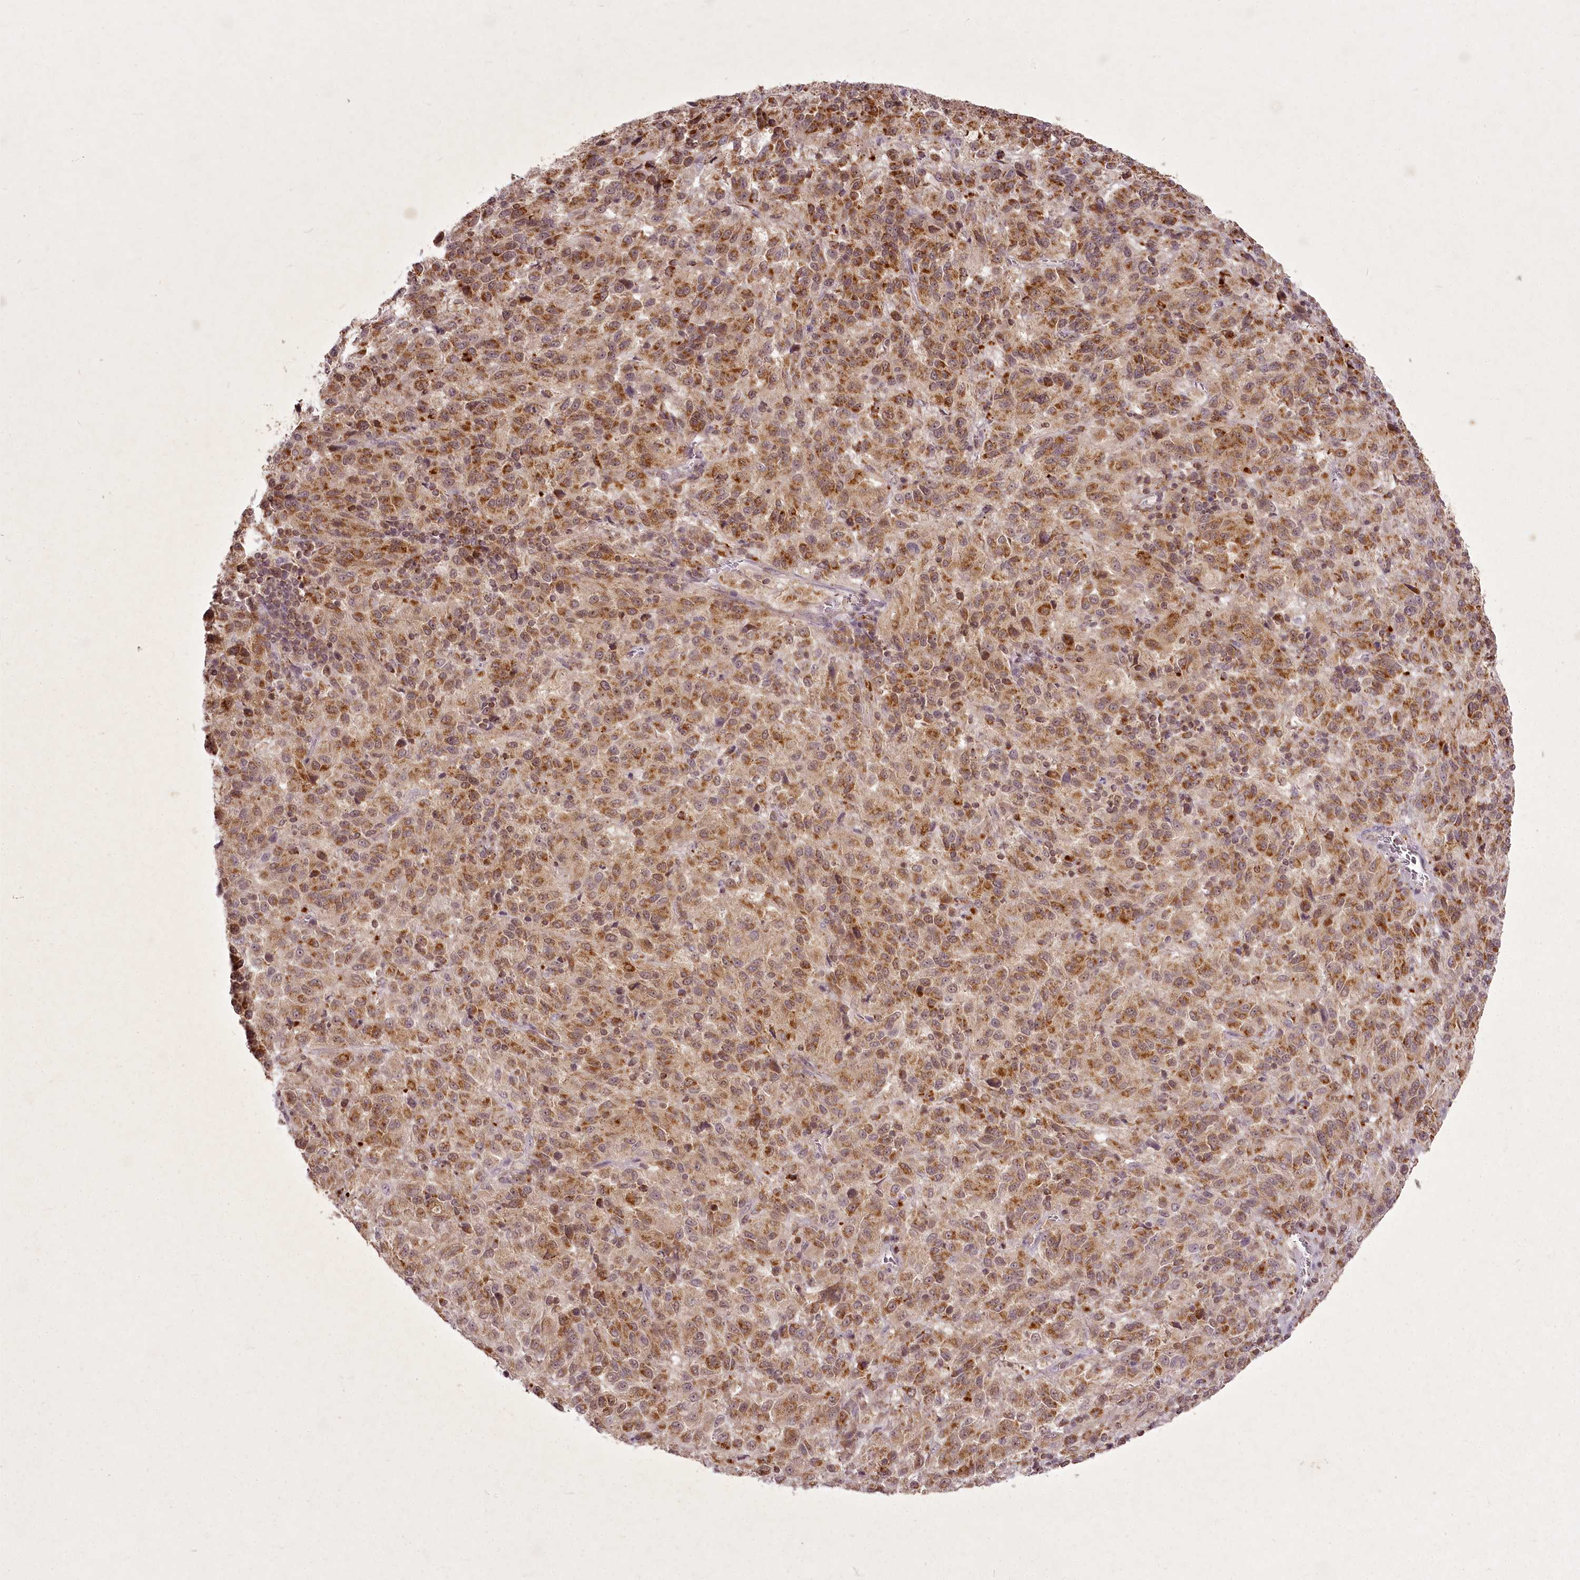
{"staining": {"intensity": "moderate", "quantity": ">75%", "location": "cytoplasmic/membranous"}, "tissue": "melanoma", "cell_type": "Tumor cells", "image_type": "cancer", "snomed": [{"axis": "morphology", "description": "Malignant melanoma, Metastatic site"}, {"axis": "topography", "description": "Lung"}], "caption": "Malignant melanoma (metastatic site) stained with a brown dye exhibits moderate cytoplasmic/membranous positive staining in approximately >75% of tumor cells.", "gene": "CHCHD2", "patient": {"sex": "male", "age": 64}}